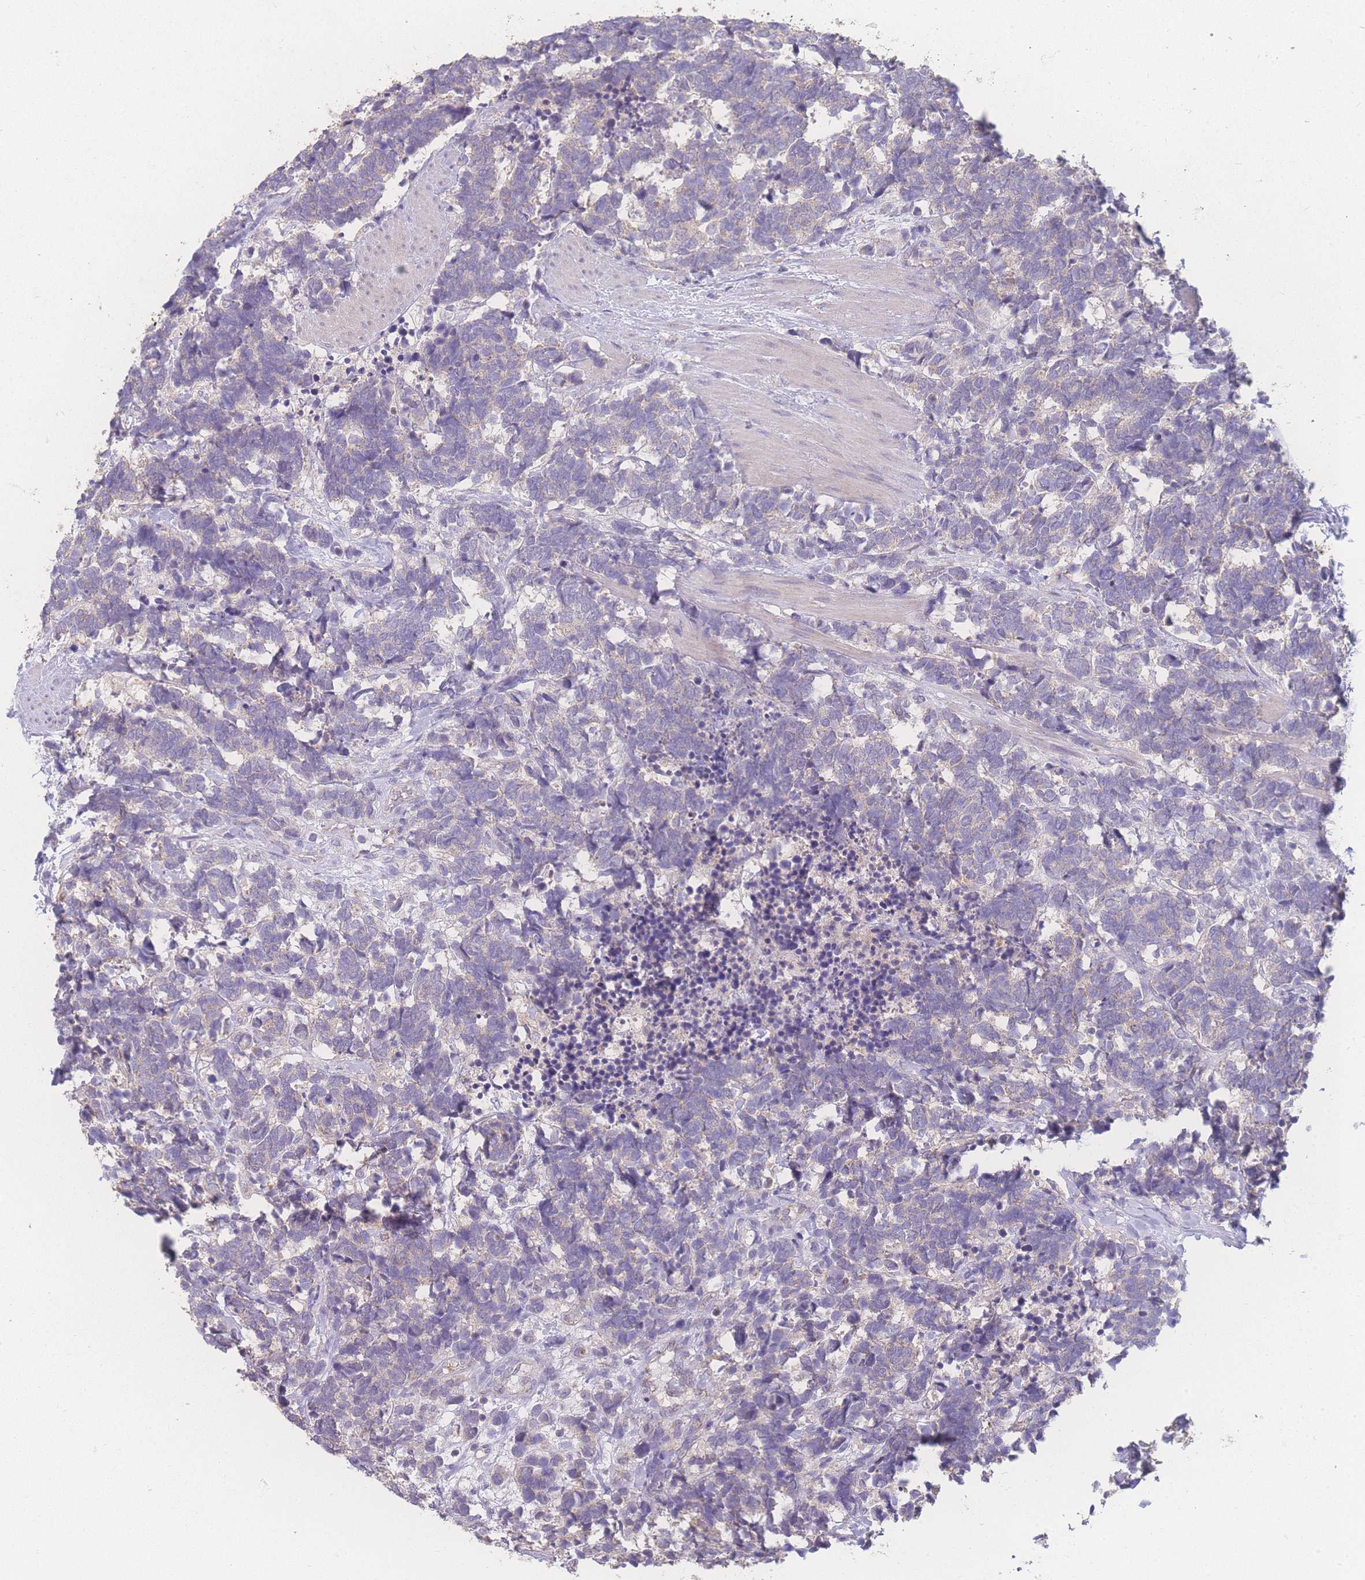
{"staining": {"intensity": "negative", "quantity": "none", "location": "none"}, "tissue": "carcinoid", "cell_type": "Tumor cells", "image_type": "cancer", "snomed": [{"axis": "morphology", "description": "Carcinoma, NOS"}, {"axis": "morphology", "description": "Carcinoid, malignant, NOS"}, {"axis": "topography", "description": "Prostate"}], "caption": "Carcinoid stained for a protein using immunohistochemistry shows no staining tumor cells.", "gene": "GIPR", "patient": {"sex": "male", "age": 57}}